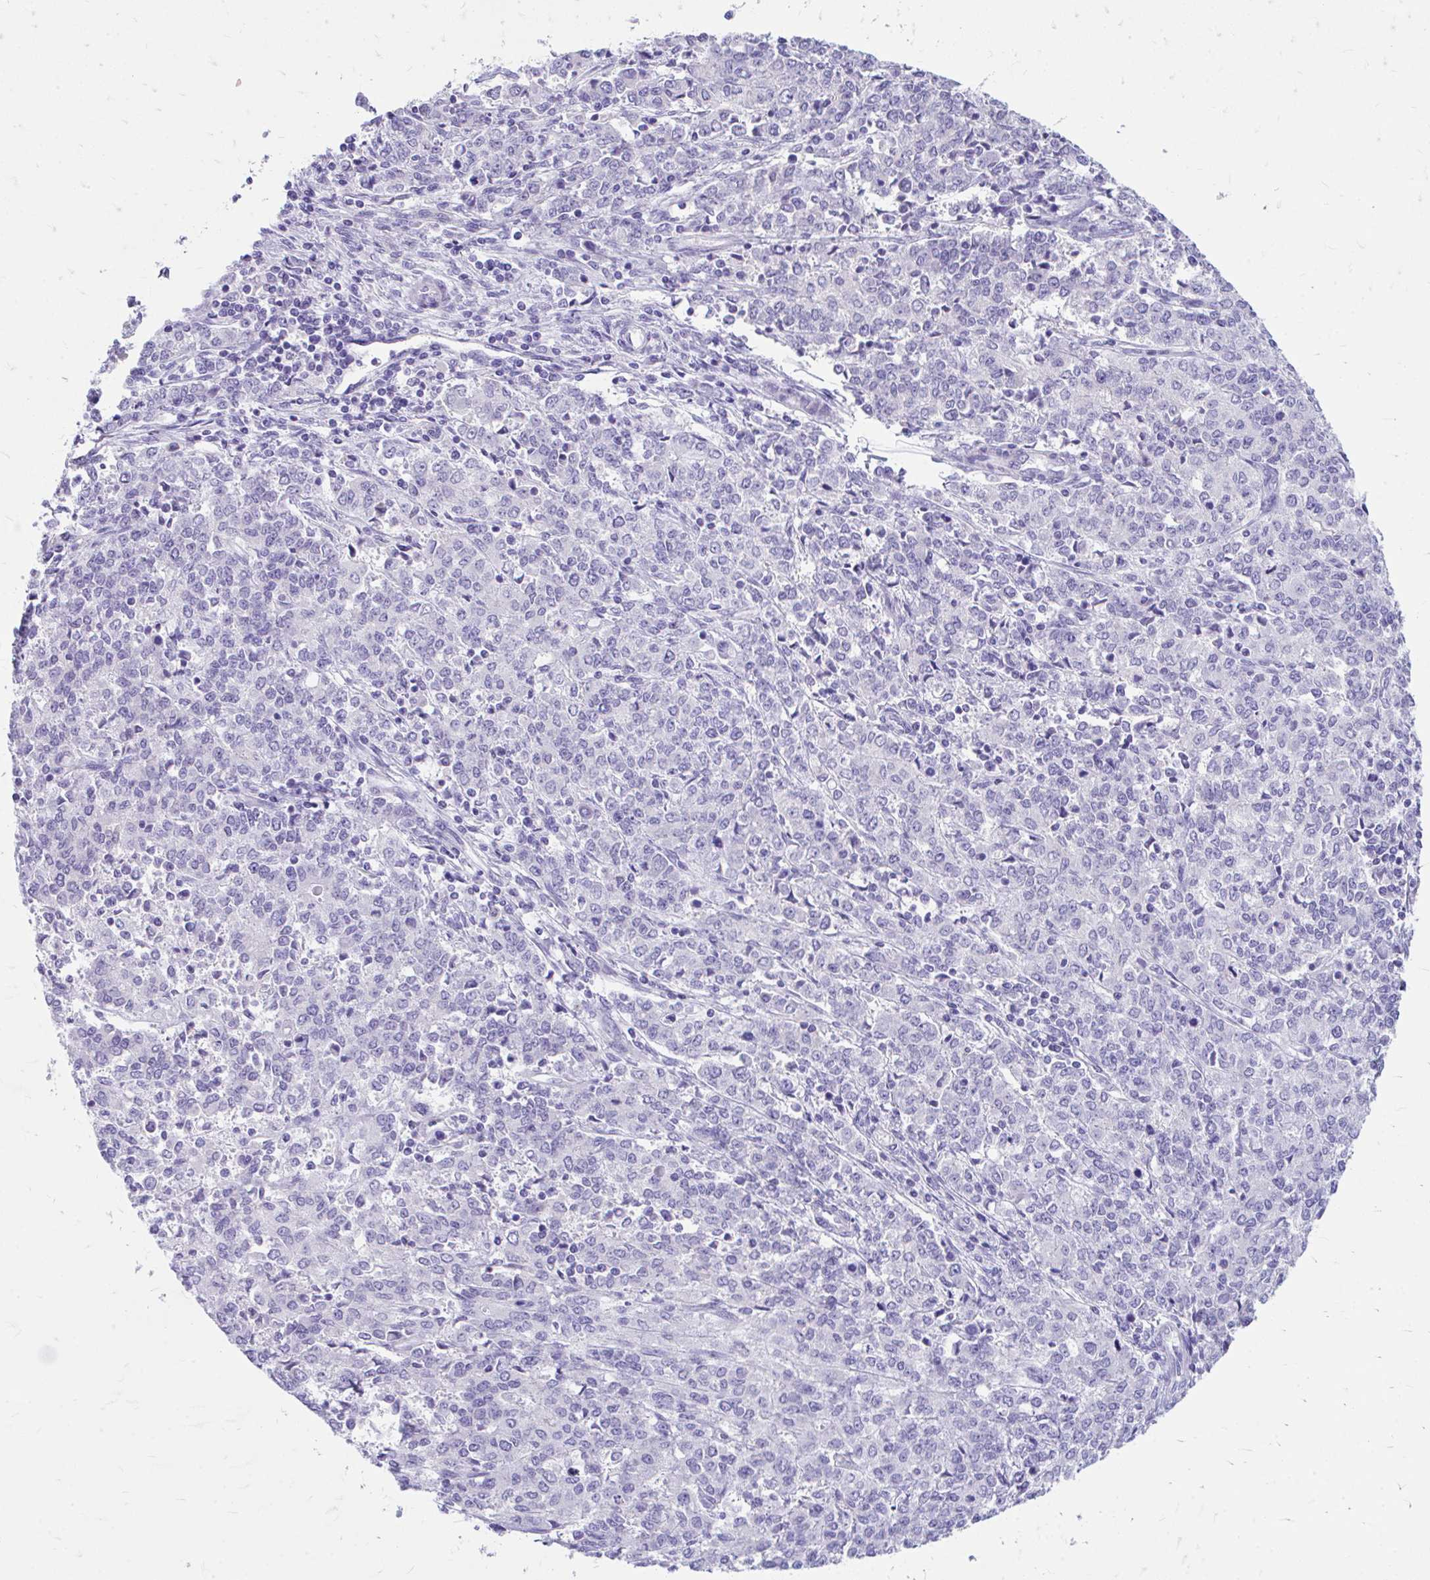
{"staining": {"intensity": "negative", "quantity": "none", "location": "none"}, "tissue": "endometrial cancer", "cell_type": "Tumor cells", "image_type": "cancer", "snomed": [{"axis": "morphology", "description": "Adenocarcinoma, NOS"}, {"axis": "topography", "description": "Endometrium"}], "caption": "This is an immunohistochemistry histopathology image of human endometrial cancer (adenocarcinoma). There is no expression in tumor cells.", "gene": "KRIT1", "patient": {"sex": "female", "age": 50}}